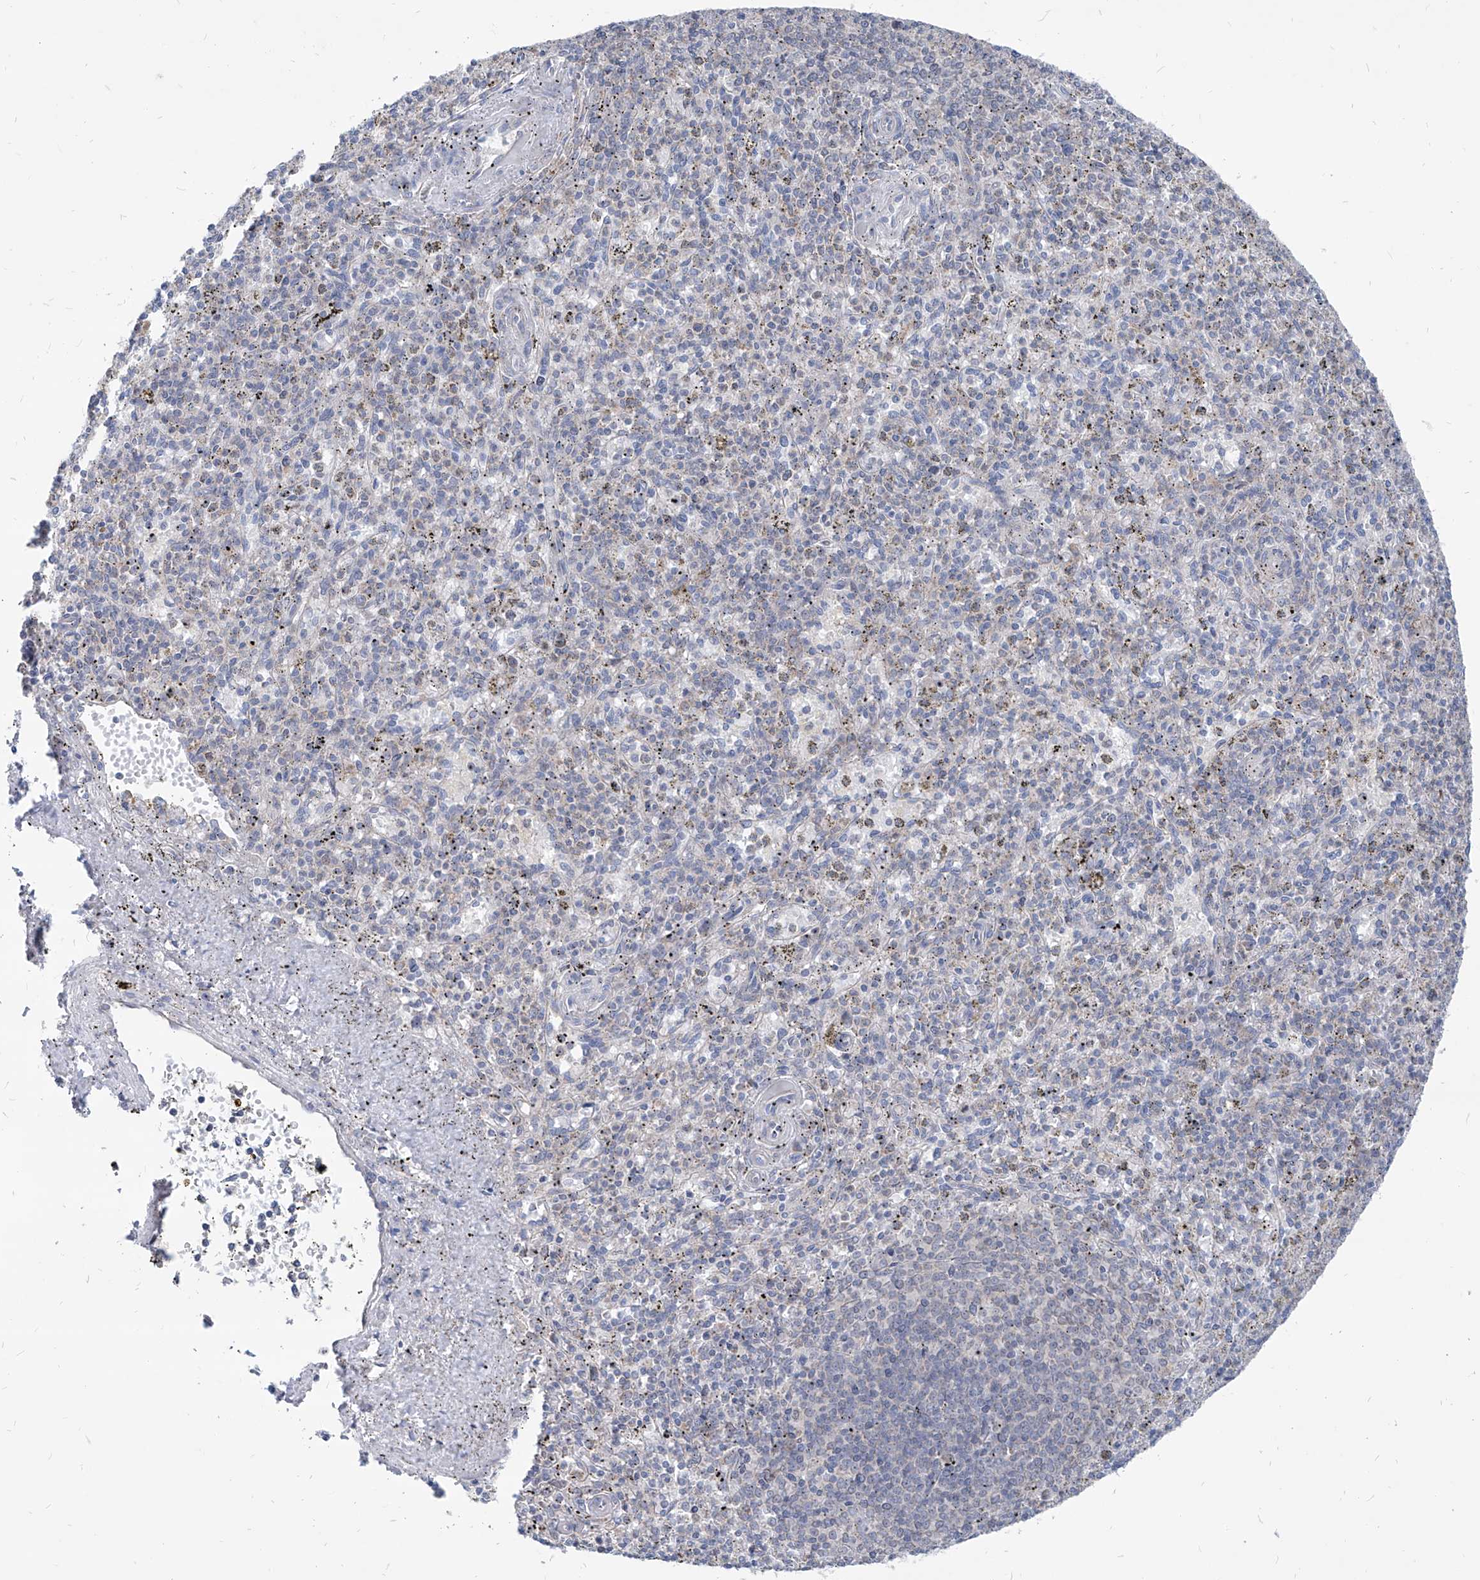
{"staining": {"intensity": "negative", "quantity": "none", "location": "none"}, "tissue": "spleen", "cell_type": "Cells in red pulp", "image_type": "normal", "snomed": [{"axis": "morphology", "description": "Normal tissue, NOS"}, {"axis": "topography", "description": "Spleen"}], "caption": "The micrograph shows no significant expression in cells in red pulp of spleen. The staining was performed using DAB to visualize the protein expression in brown, while the nuclei were stained in blue with hematoxylin (Magnification: 20x).", "gene": "AGPS", "patient": {"sex": "male", "age": 72}}